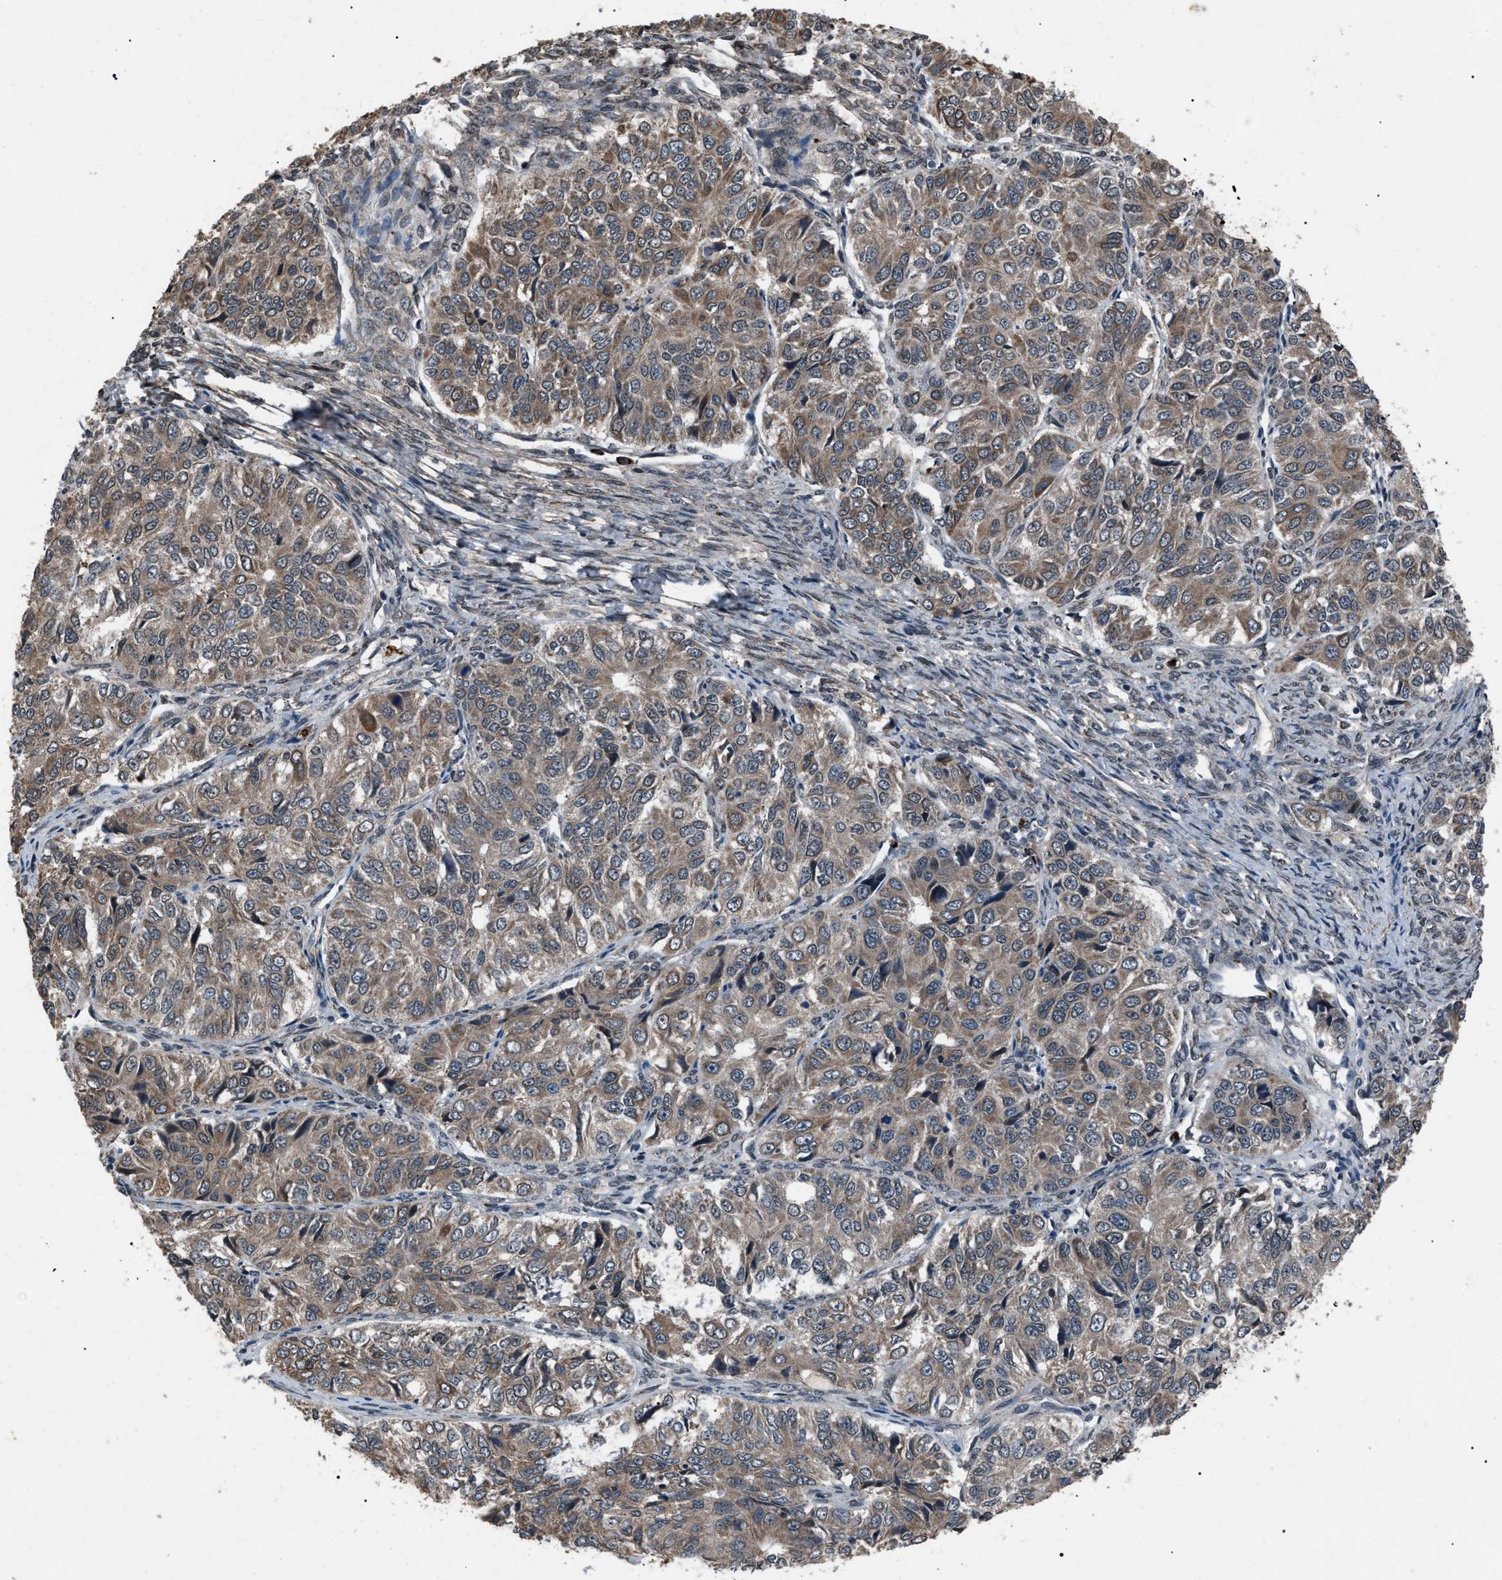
{"staining": {"intensity": "moderate", "quantity": ">75%", "location": "cytoplasmic/membranous"}, "tissue": "ovarian cancer", "cell_type": "Tumor cells", "image_type": "cancer", "snomed": [{"axis": "morphology", "description": "Carcinoma, endometroid"}, {"axis": "topography", "description": "Ovary"}], "caption": "Ovarian endometroid carcinoma was stained to show a protein in brown. There is medium levels of moderate cytoplasmic/membranous expression in about >75% of tumor cells.", "gene": "ZFAND2A", "patient": {"sex": "female", "age": 51}}